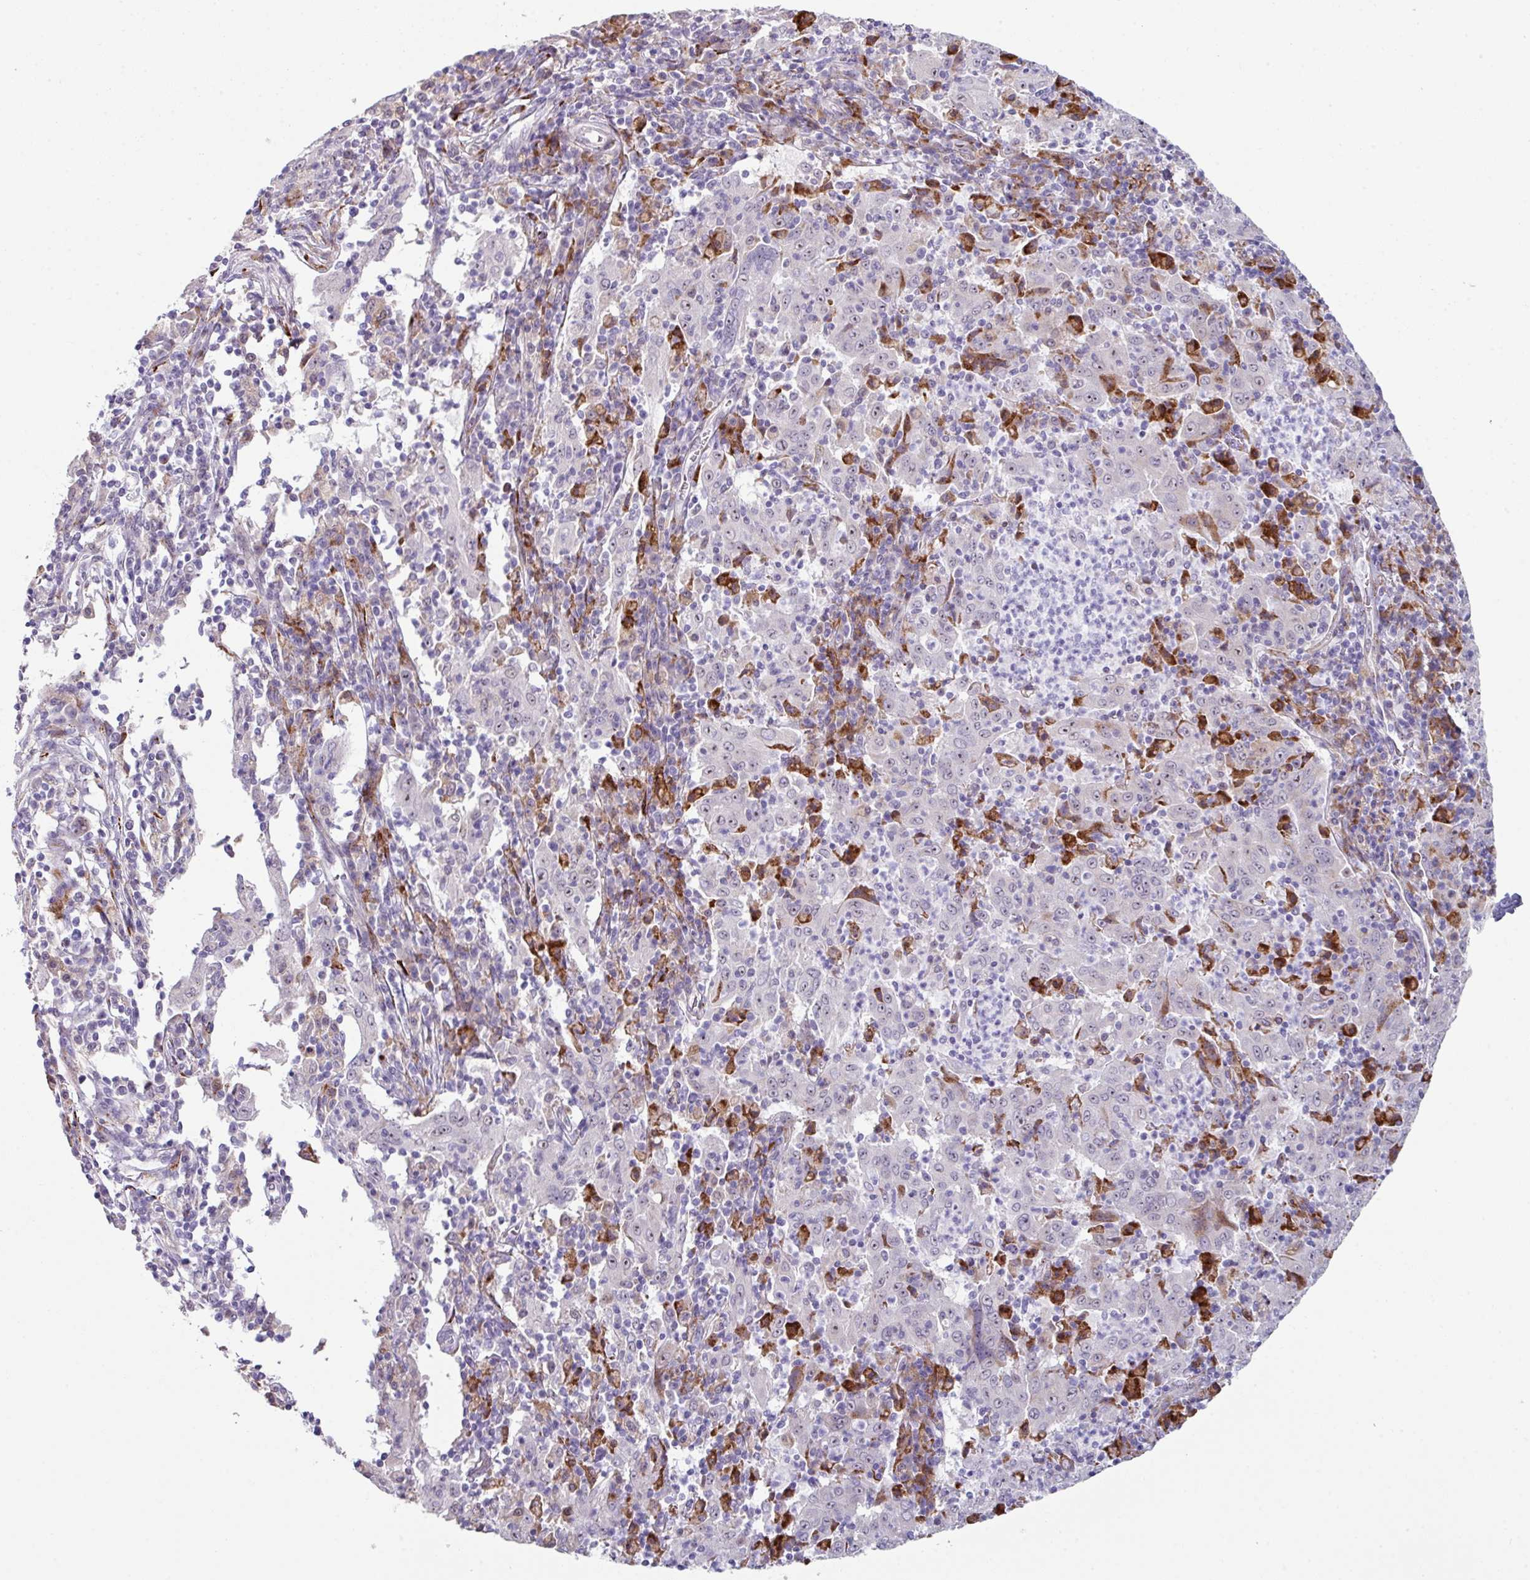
{"staining": {"intensity": "negative", "quantity": "none", "location": "none"}, "tissue": "pancreatic cancer", "cell_type": "Tumor cells", "image_type": "cancer", "snomed": [{"axis": "morphology", "description": "Adenocarcinoma, NOS"}, {"axis": "topography", "description": "Pancreas"}], "caption": "Adenocarcinoma (pancreatic) was stained to show a protein in brown. There is no significant positivity in tumor cells. (Brightfield microscopy of DAB (3,3'-diaminobenzidine) immunohistochemistry at high magnification).", "gene": "BMS1", "patient": {"sex": "male", "age": 63}}